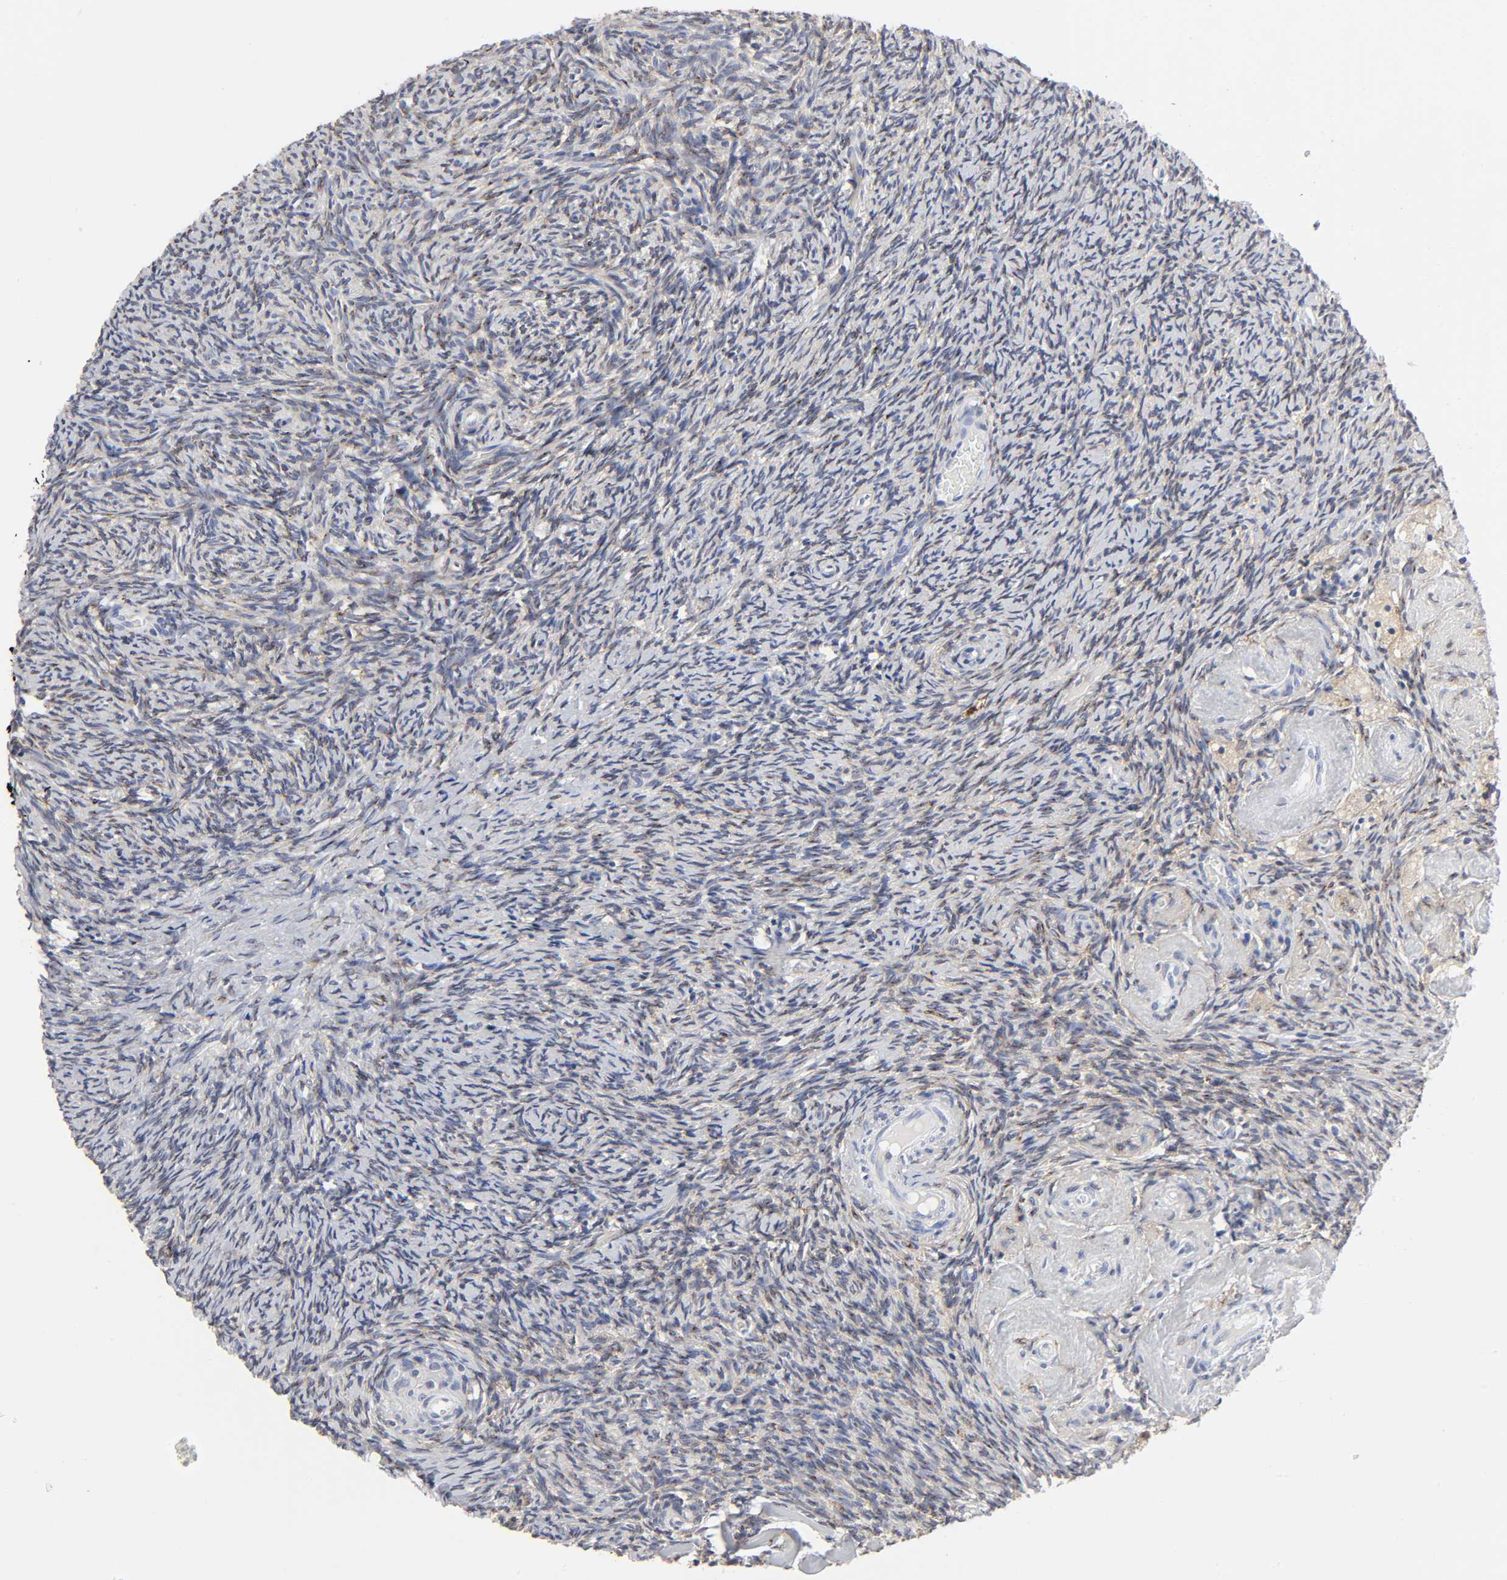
{"staining": {"intensity": "negative", "quantity": "none", "location": "none"}, "tissue": "ovary", "cell_type": "Follicle cells", "image_type": "normal", "snomed": [{"axis": "morphology", "description": "Normal tissue, NOS"}, {"axis": "topography", "description": "Ovary"}], "caption": "This is an IHC photomicrograph of normal ovary. There is no expression in follicle cells.", "gene": "LRP1", "patient": {"sex": "female", "age": 60}}